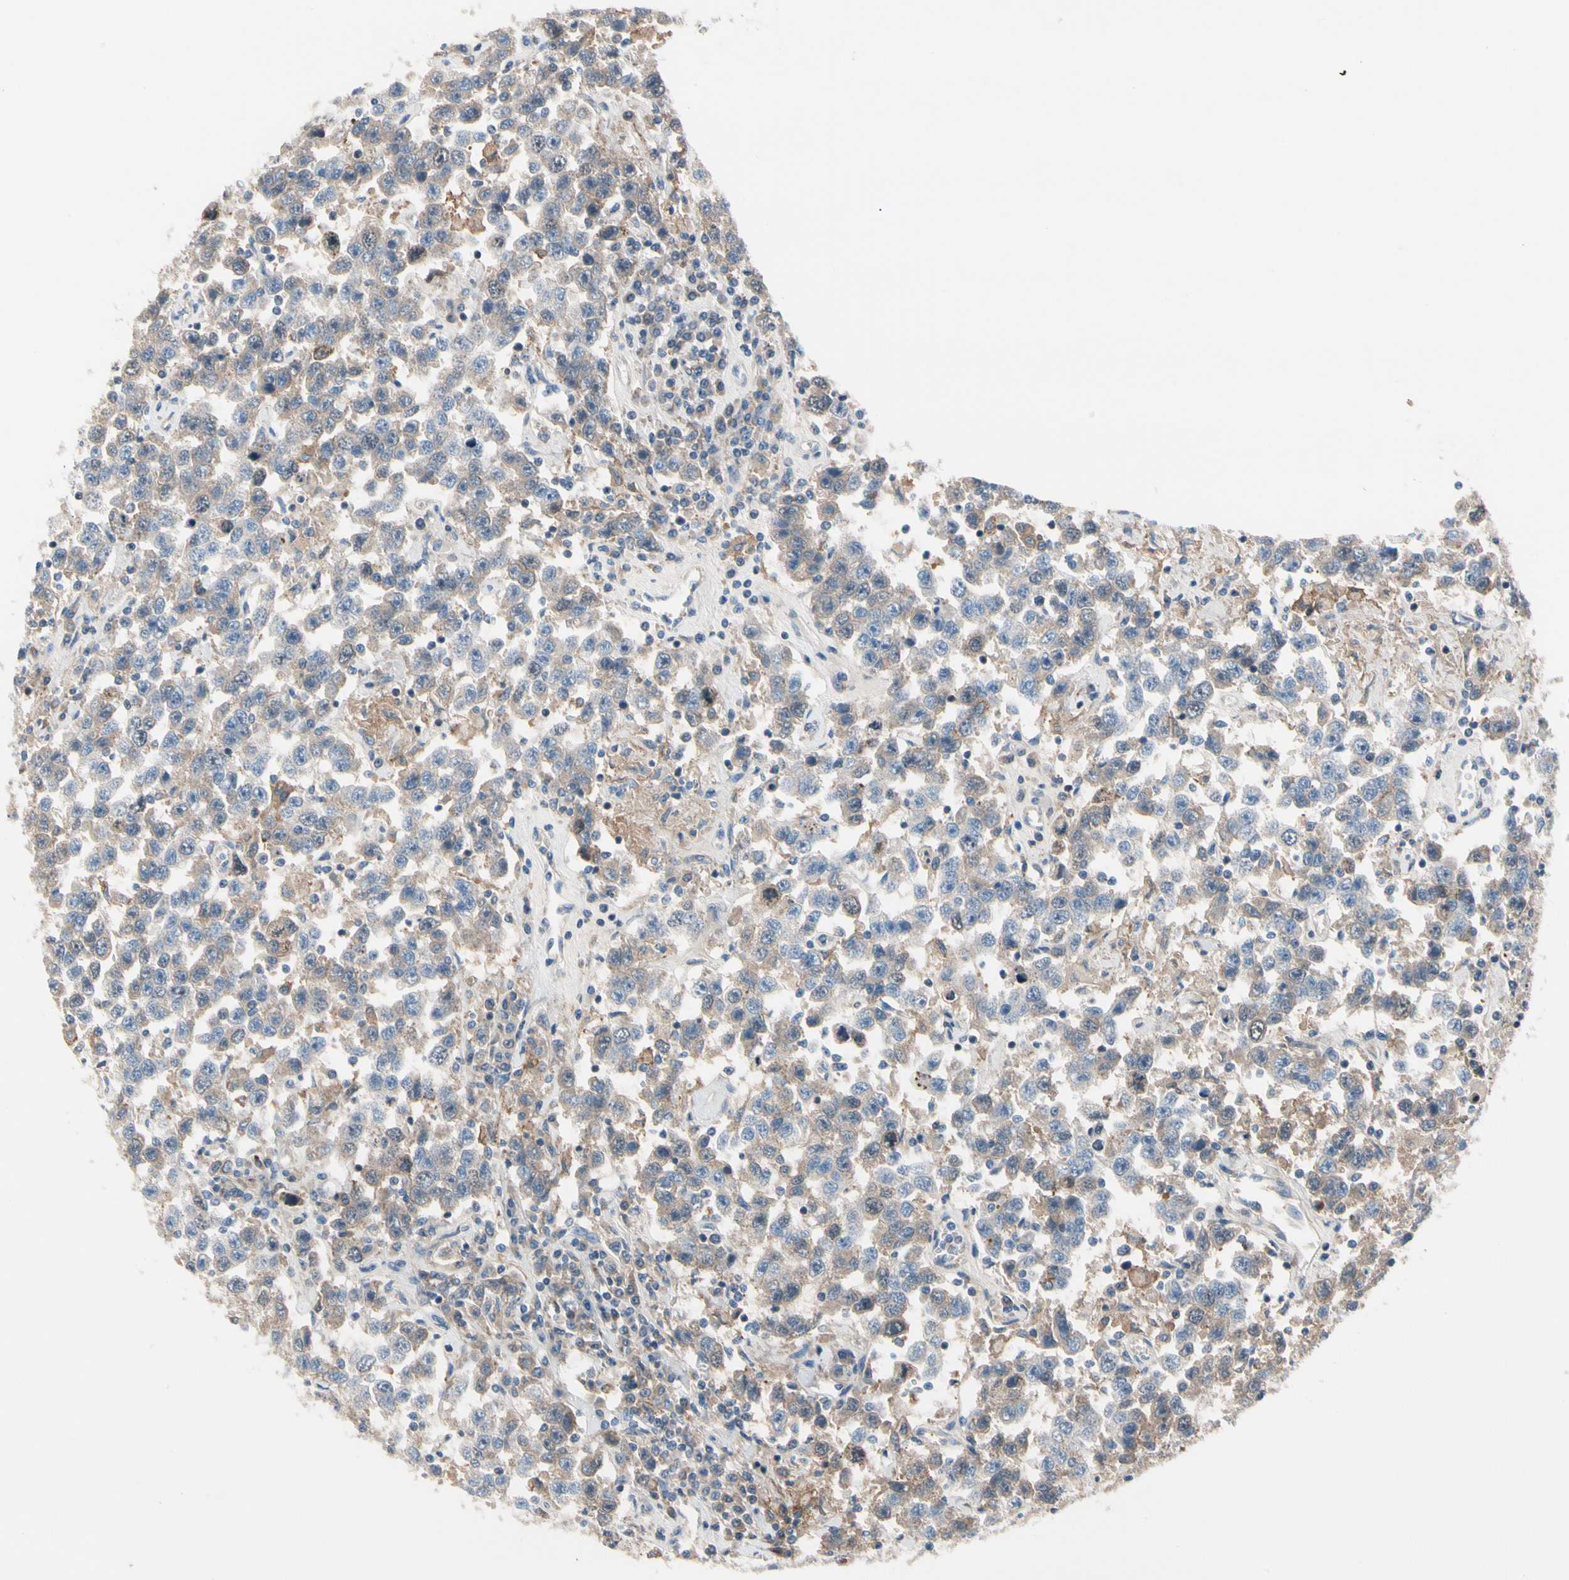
{"staining": {"intensity": "weak", "quantity": "<25%", "location": "cytoplasmic/membranous"}, "tissue": "testis cancer", "cell_type": "Tumor cells", "image_type": "cancer", "snomed": [{"axis": "morphology", "description": "Seminoma, NOS"}, {"axis": "topography", "description": "Testis"}], "caption": "Tumor cells show no significant positivity in testis cancer (seminoma). (DAB immunohistochemistry (IHC) visualized using brightfield microscopy, high magnification).", "gene": "HJURP", "patient": {"sex": "male", "age": 41}}